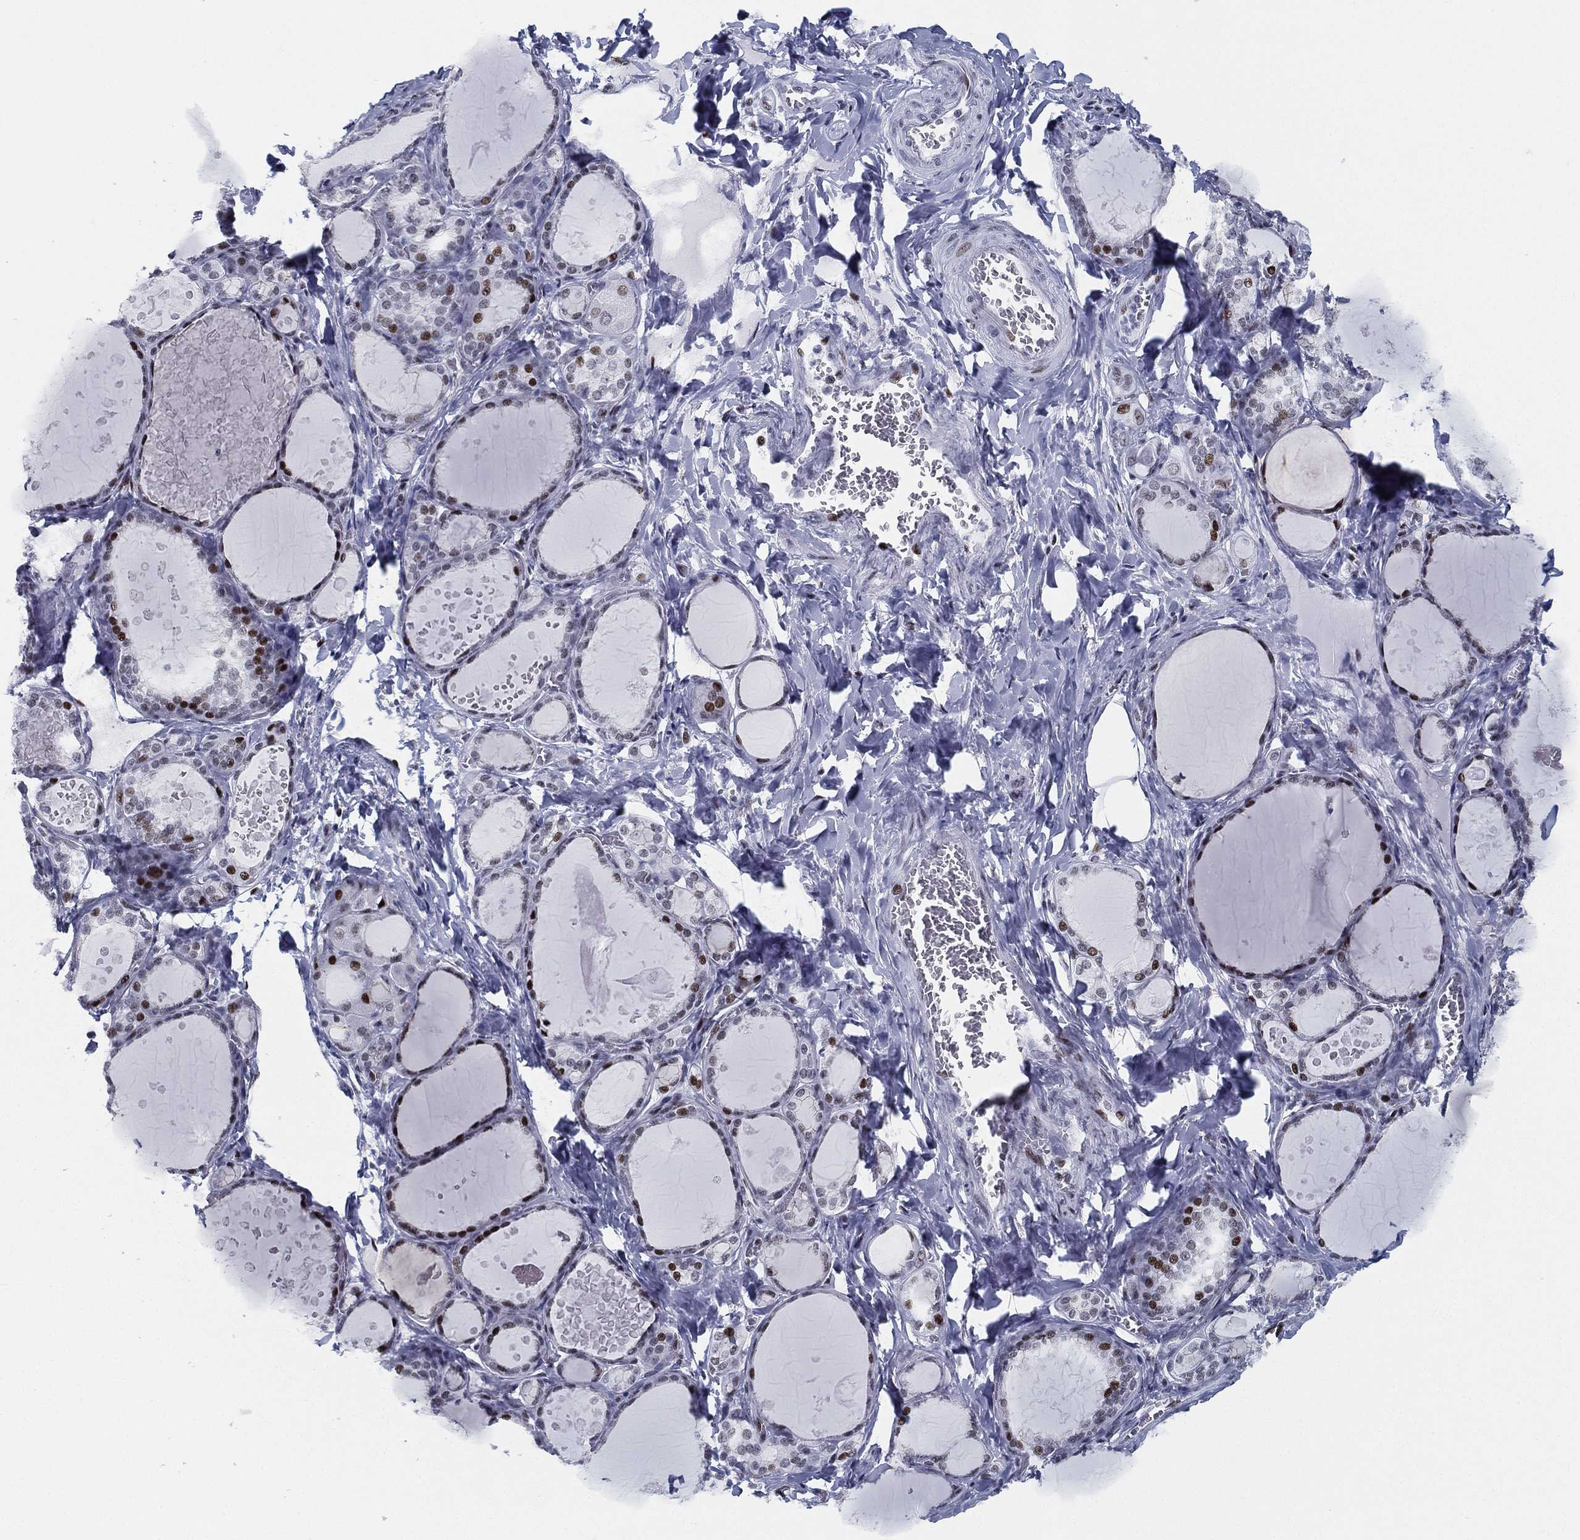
{"staining": {"intensity": "strong", "quantity": ">75%", "location": "nuclear"}, "tissue": "thyroid gland", "cell_type": "Glandular cells", "image_type": "normal", "snomed": [{"axis": "morphology", "description": "Normal tissue, NOS"}, {"axis": "topography", "description": "Thyroid gland"}], "caption": "Glandular cells exhibit high levels of strong nuclear staining in about >75% of cells in unremarkable thyroid gland. The staining was performed using DAB, with brown indicating positive protein expression. Nuclei are stained blue with hematoxylin.", "gene": "CYB561D2", "patient": {"sex": "female", "age": 56}}